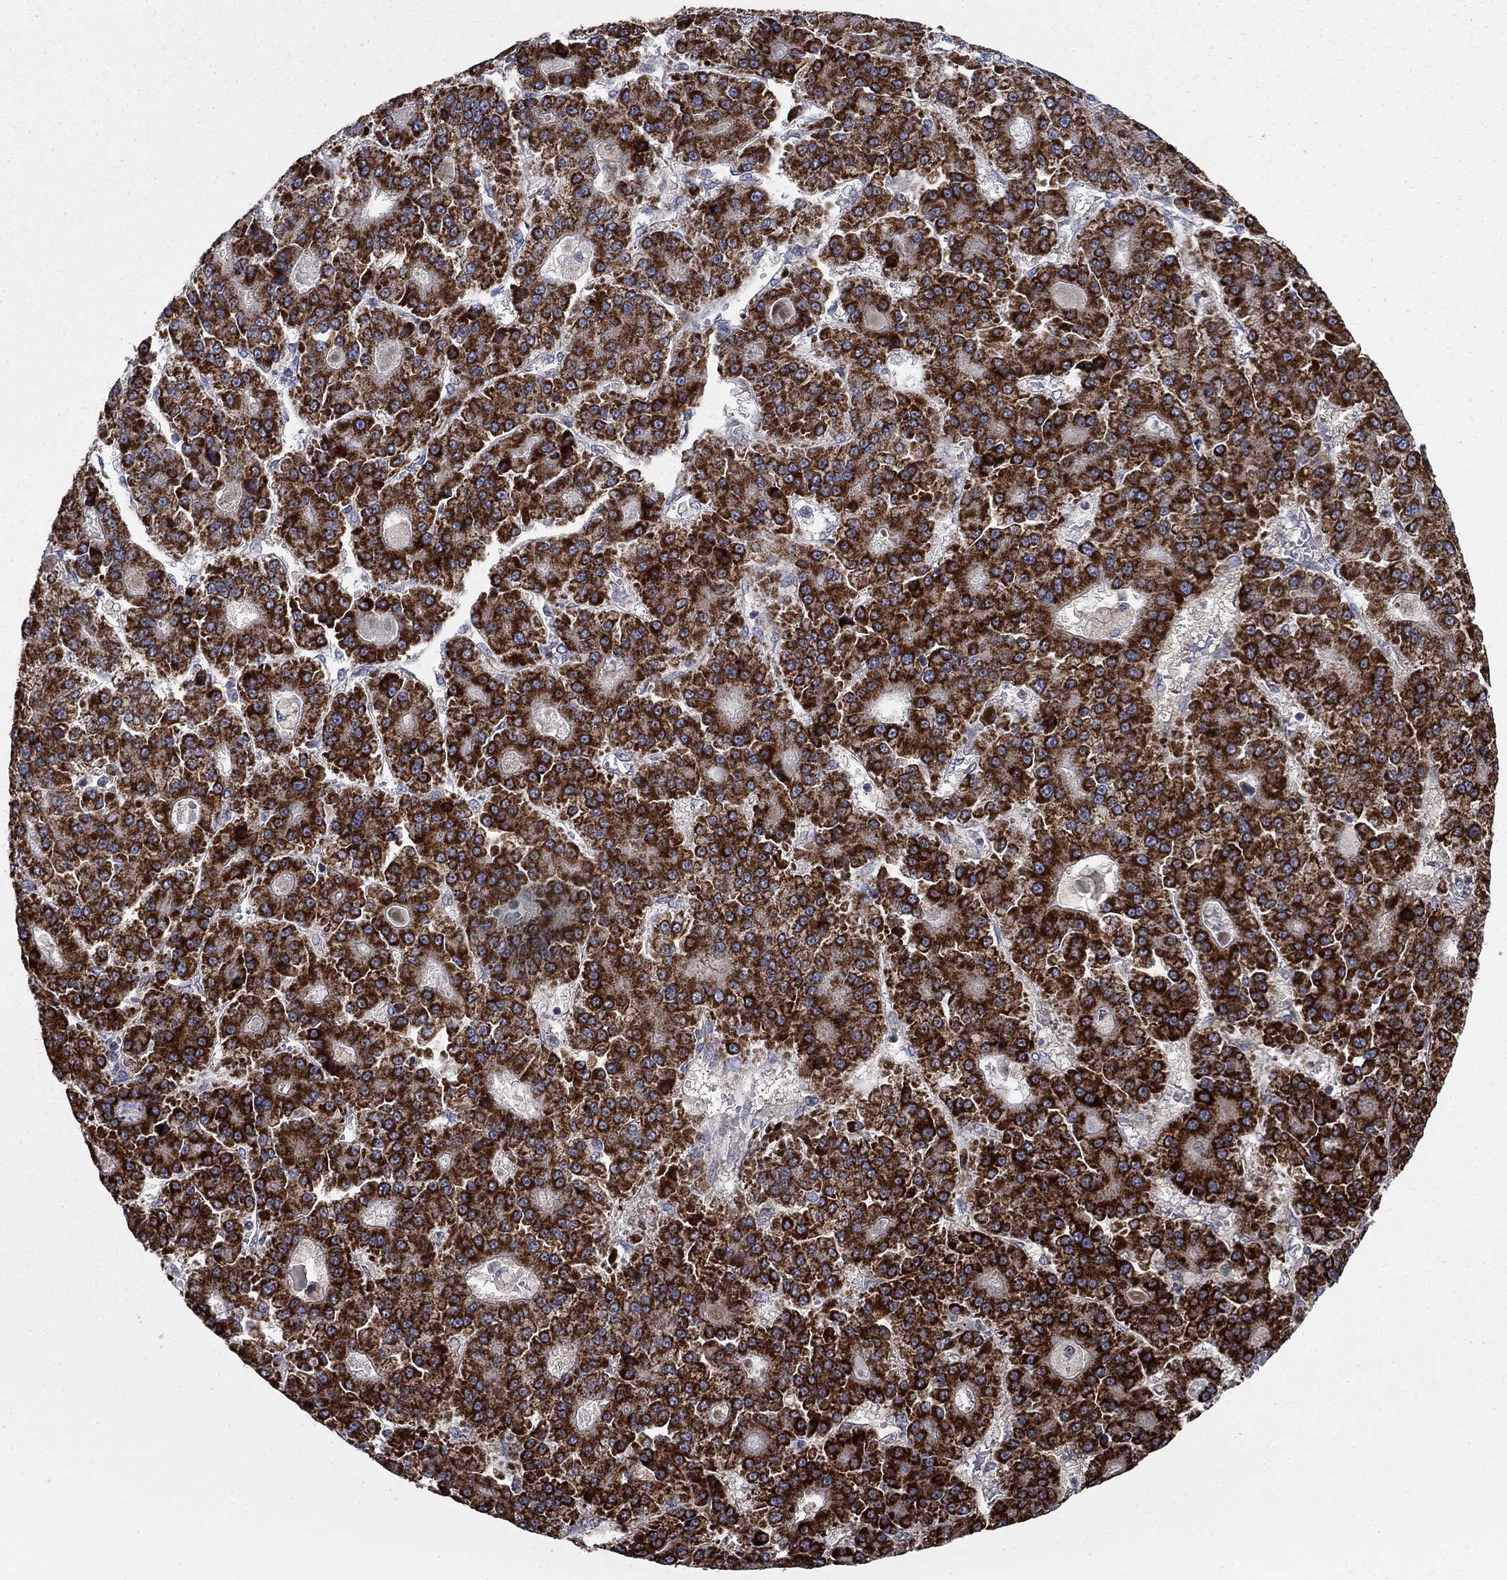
{"staining": {"intensity": "strong", "quantity": ">75%", "location": "cytoplasmic/membranous"}, "tissue": "liver cancer", "cell_type": "Tumor cells", "image_type": "cancer", "snomed": [{"axis": "morphology", "description": "Carcinoma, Hepatocellular, NOS"}, {"axis": "topography", "description": "Liver"}], "caption": "Protein staining of liver hepatocellular carcinoma tissue exhibits strong cytoplasmic/membranous expression in approximately >75% of tumor cells.", "gene": "NME7", "patient": {"sex": "male", "age": 70}}